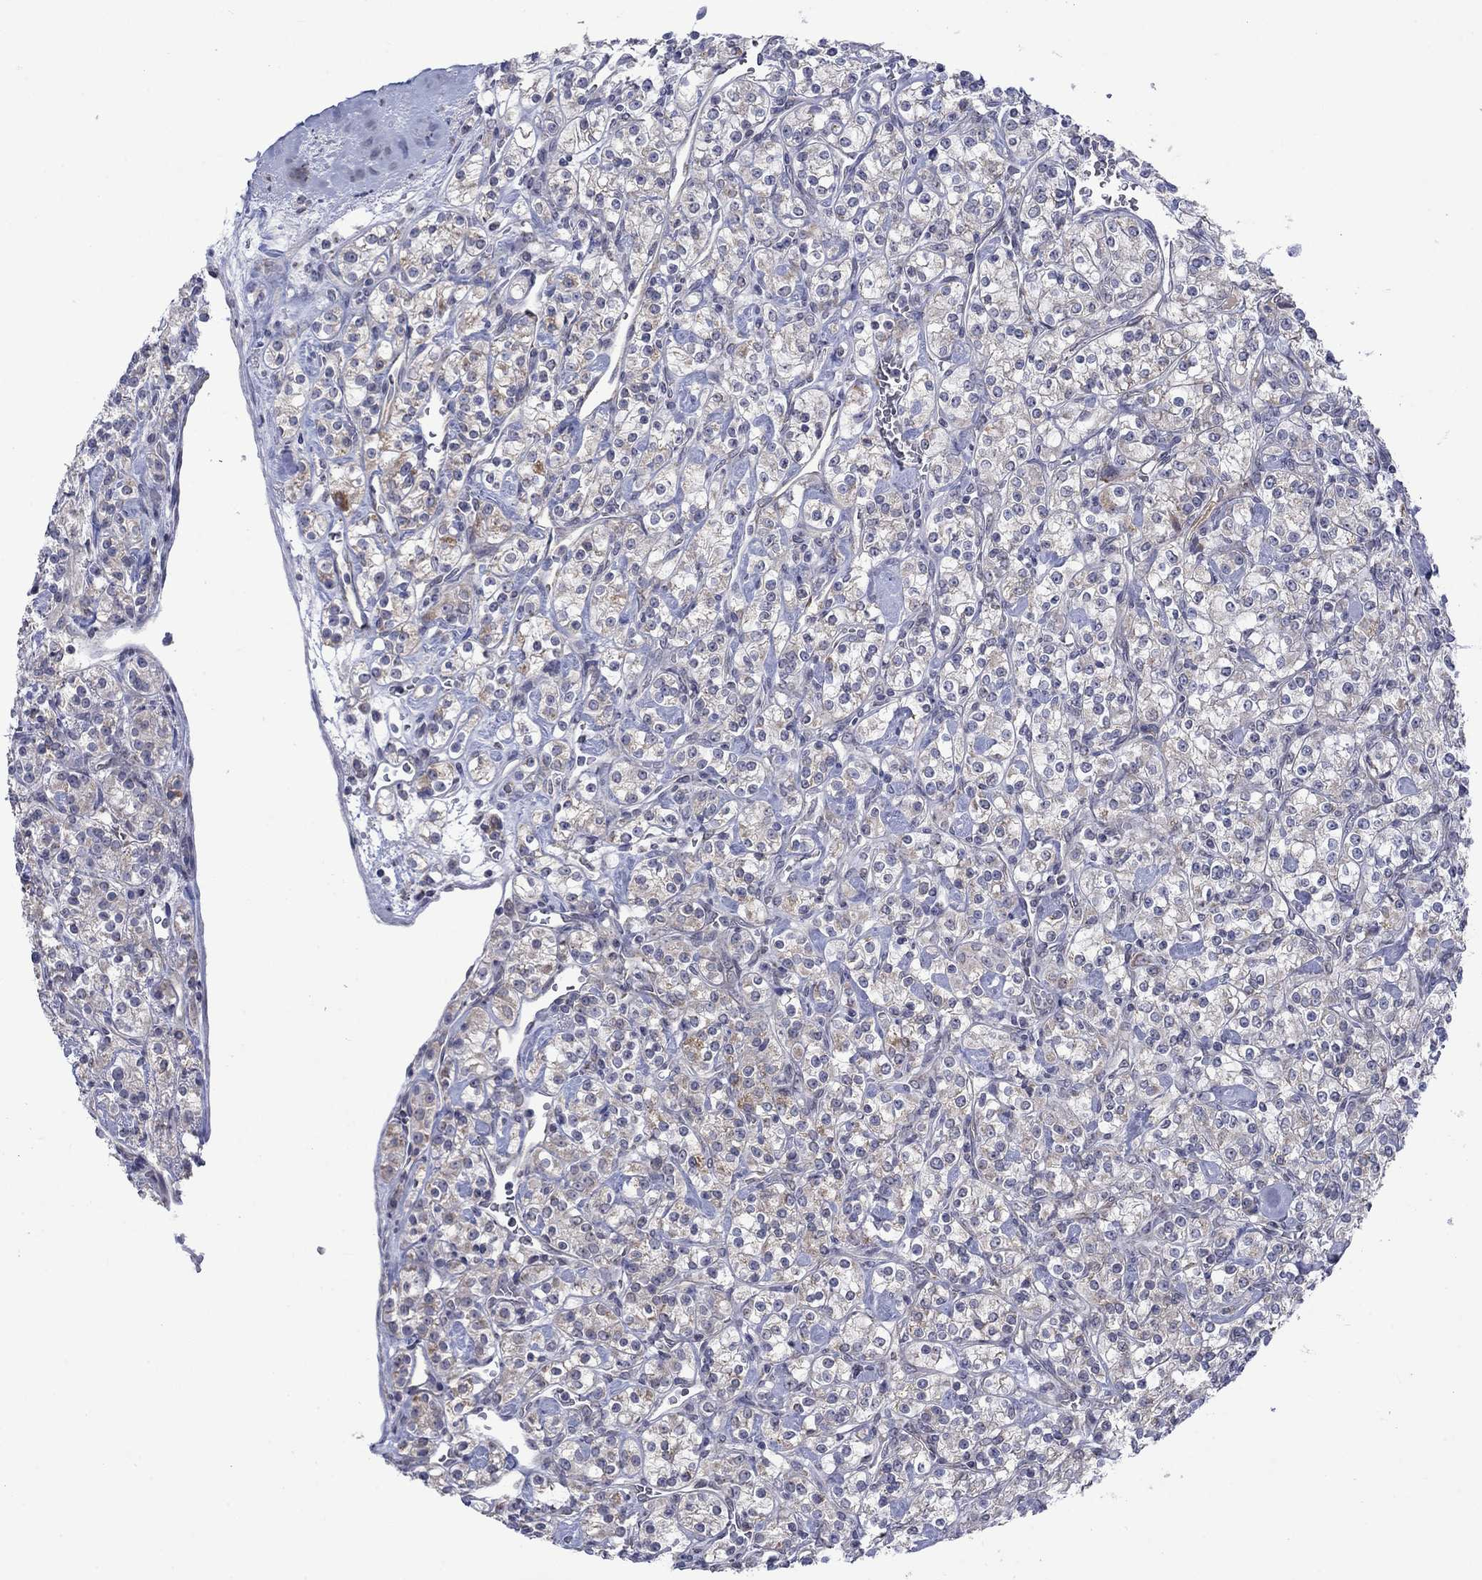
{"staining": {"intensity": "weak", "quantity": "<25%", "location": "cytoplasmic/membranous"}, "tissue": "renal cancer", "cell_type": "Tumor cells", "image_type": "cancer", "snomed": [{"axis": "morphology", "description": "Adenocarcinoma, NOS"}, {"axis": "topography", "description": "Kidney"}], "caption": "Immunohistochemistry of renal cancer reveals no positivity in tumor cells.", "gene": "KCNJ16", "patient": {"sex": "male", "age": 77}}